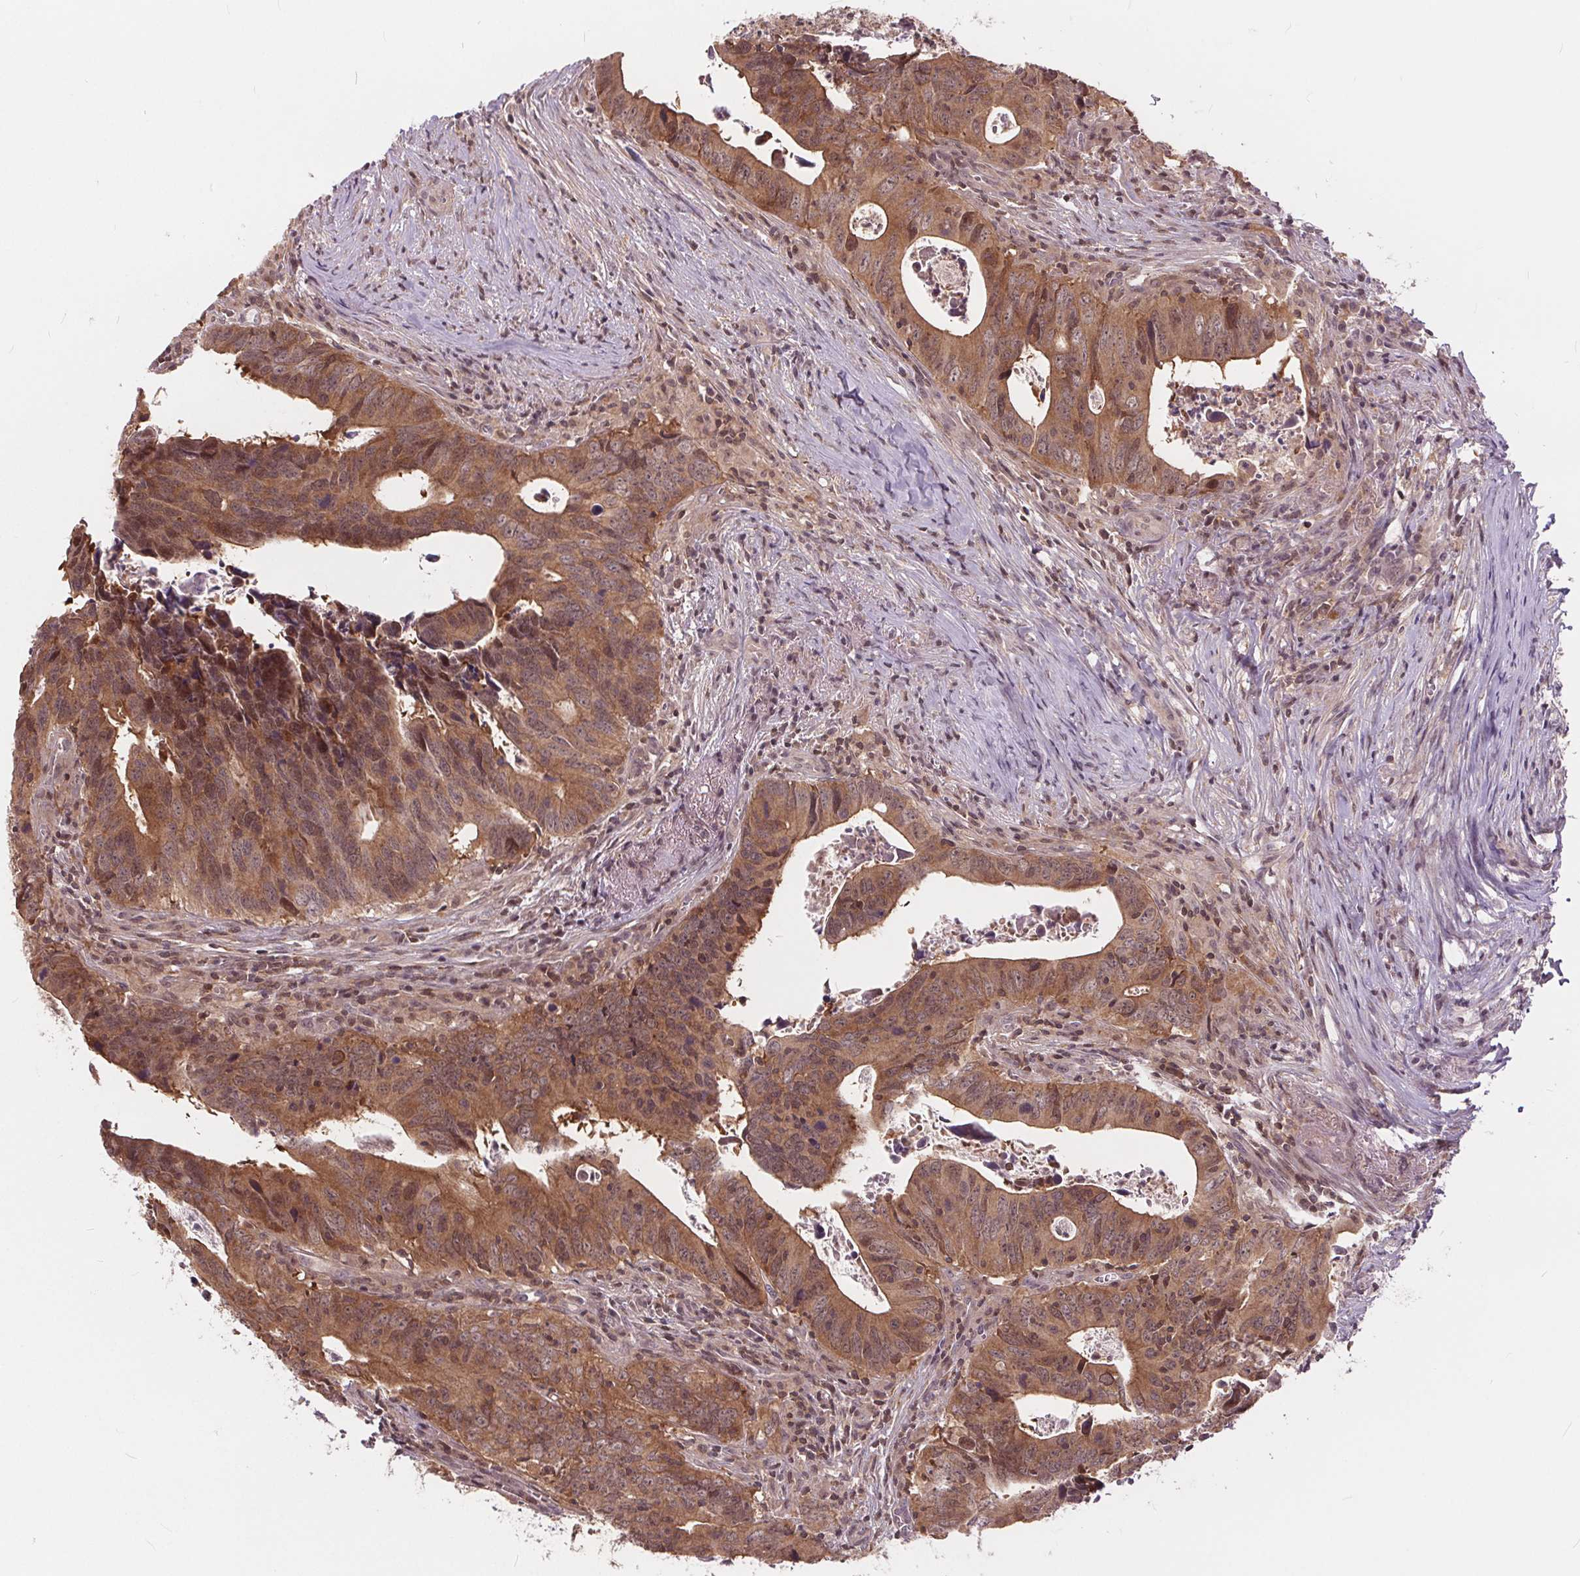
{"staining": {"intensity": "moderate", "quantity": ">75%", "location": "cytoplasmic/membranous"}, "tissue": "colorectal cancer", "cell_type": "Tumor cells", "image_type": "cancer", "snomed": [{"axis": "morphology", "description": "Adenocarcinoma, NOS"}, {"axis": "topography", "description": "Colon"}], "caption": "This is an image of IHC staining of colorectal adenocarcinoma, which shows moderate staining in the cytoplasmic/membranous of tumor cells.", "gene": "HIF1AN", "patient": {"sex": "female", "age": 82}}